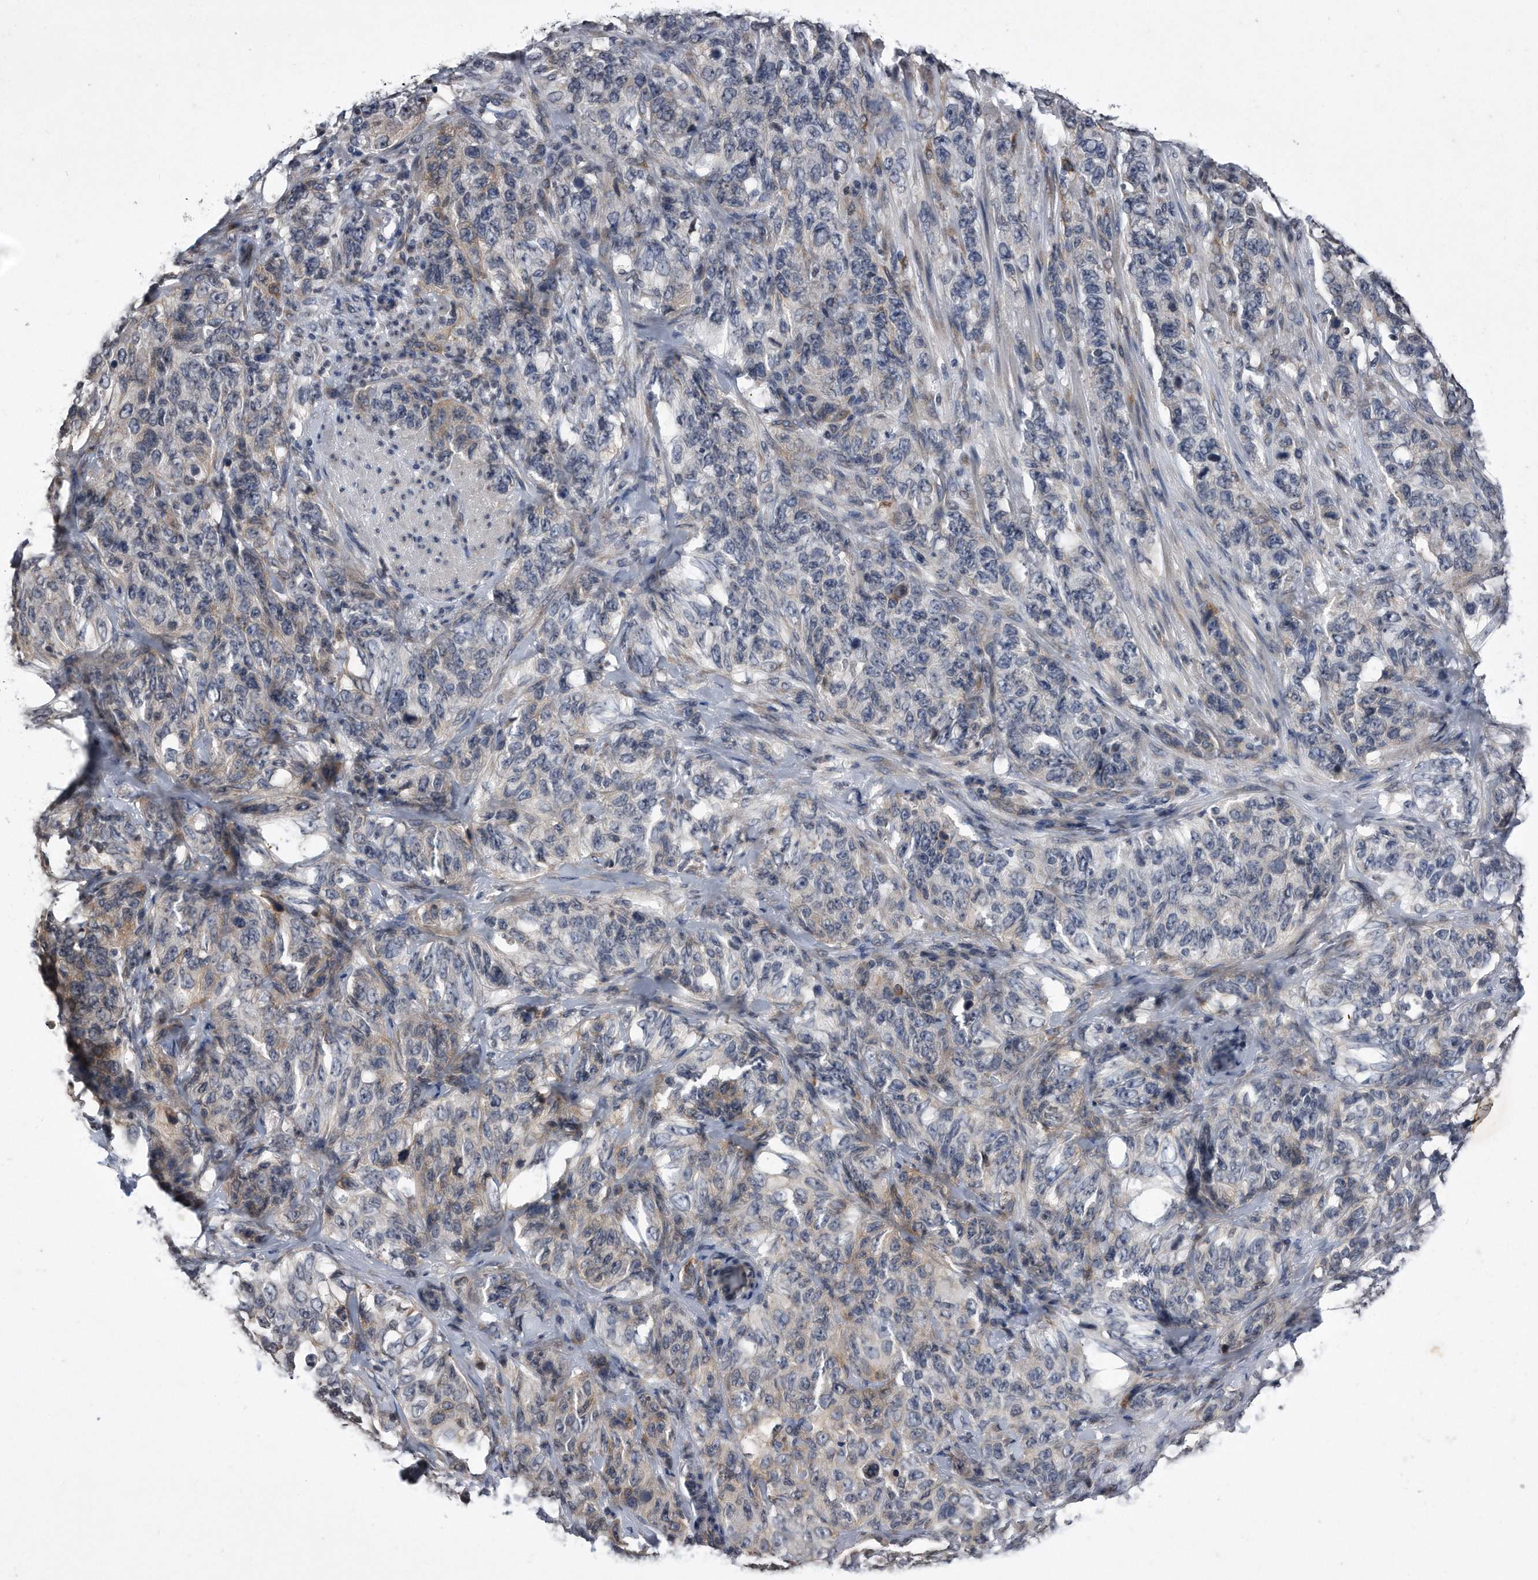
{"staining": {"intensity": "weak", "quantity": "<25%", "location": "cytoplasmic/membranous"}, "tissue": "stomach cancer", "cell_type": "Tumor cells", "image_type": "cancer", "snomed": [{"axis": "morphology", "description": "Adenocarcinoma, NOS"}, {"axis": "topography", "description": "Stomach"}], "caption": "The image shows no staining of tumor cells in adenocarcinoma (stomach).", "gene": "DAB1", "patient": {"sex": "male", "age": 48}}